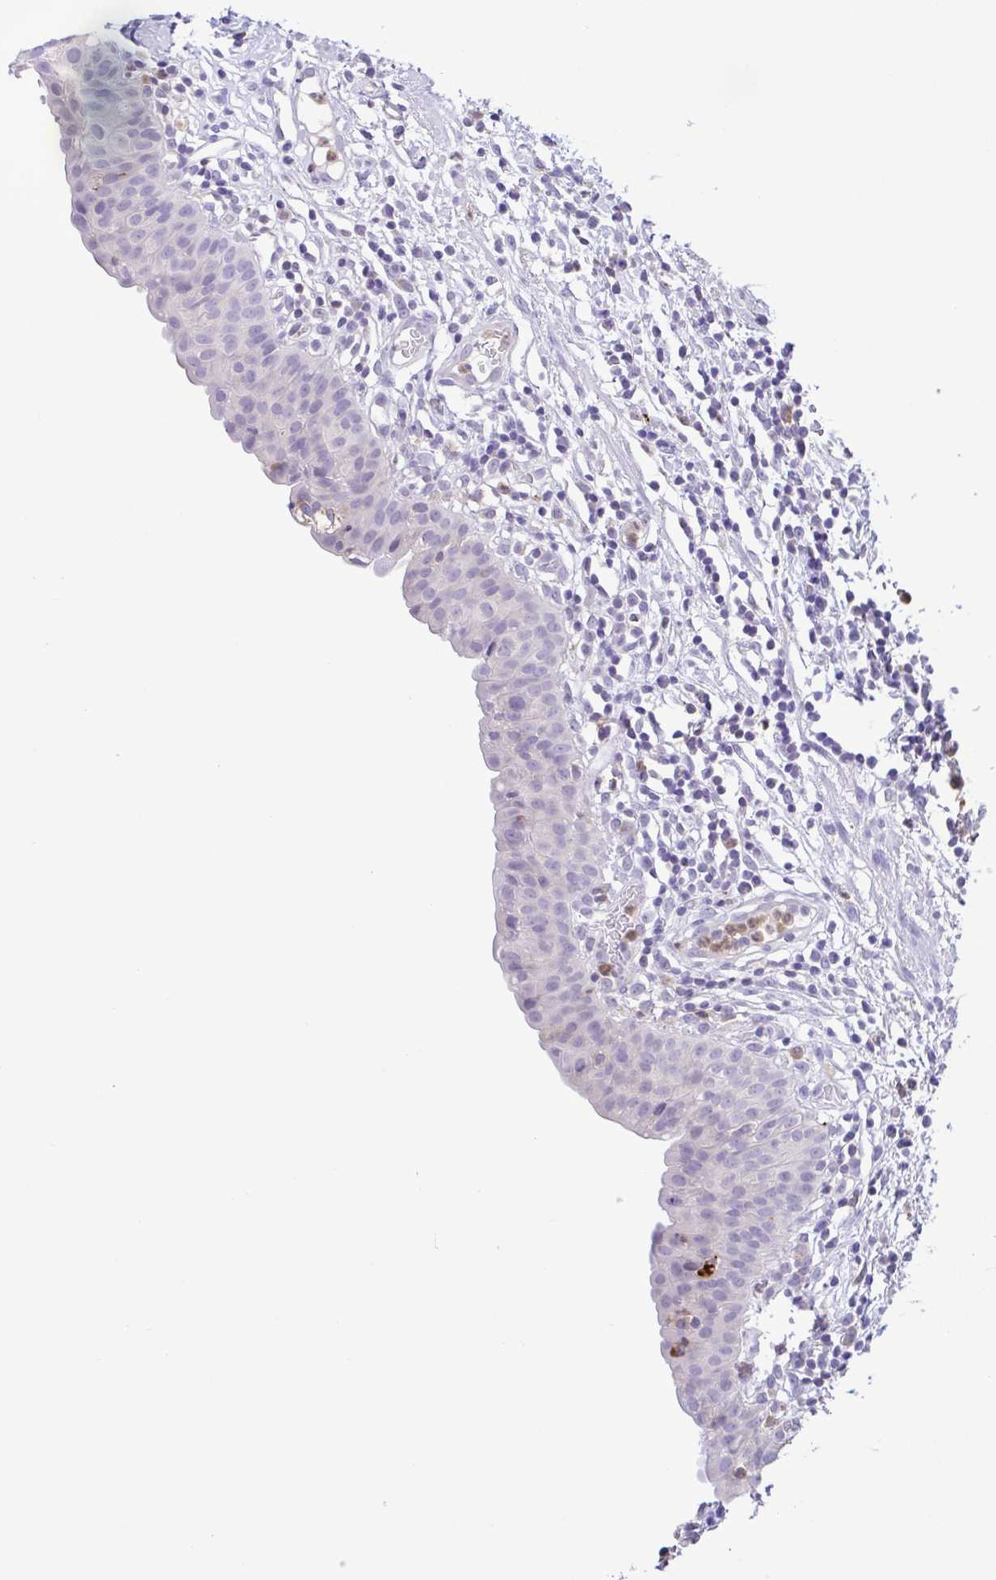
{"staining": {"intensity": "negative", "quantity": "none", "location": "none"}, "tissue": "urinary bladder", "cell_type": "Urothelial cells", "image_type": "normal", "snomed": [{"axis": "morphology", "description": "Normal tissue, NOS"}, {"axis": "morphology", "description": "Inflammation, NOS"}, {"axis": "topography", "description": "Urinary bladder"}], "caption": "IHC histopathology image of unremarkable urinary bladder: urinary bladder stained with DAB (3,3'-diaminobenzidine) exhibits no significant protein expression in urothelial cells.", "gene": "PGLYRP1", "patient": {"sex": "male", "age": 57}}